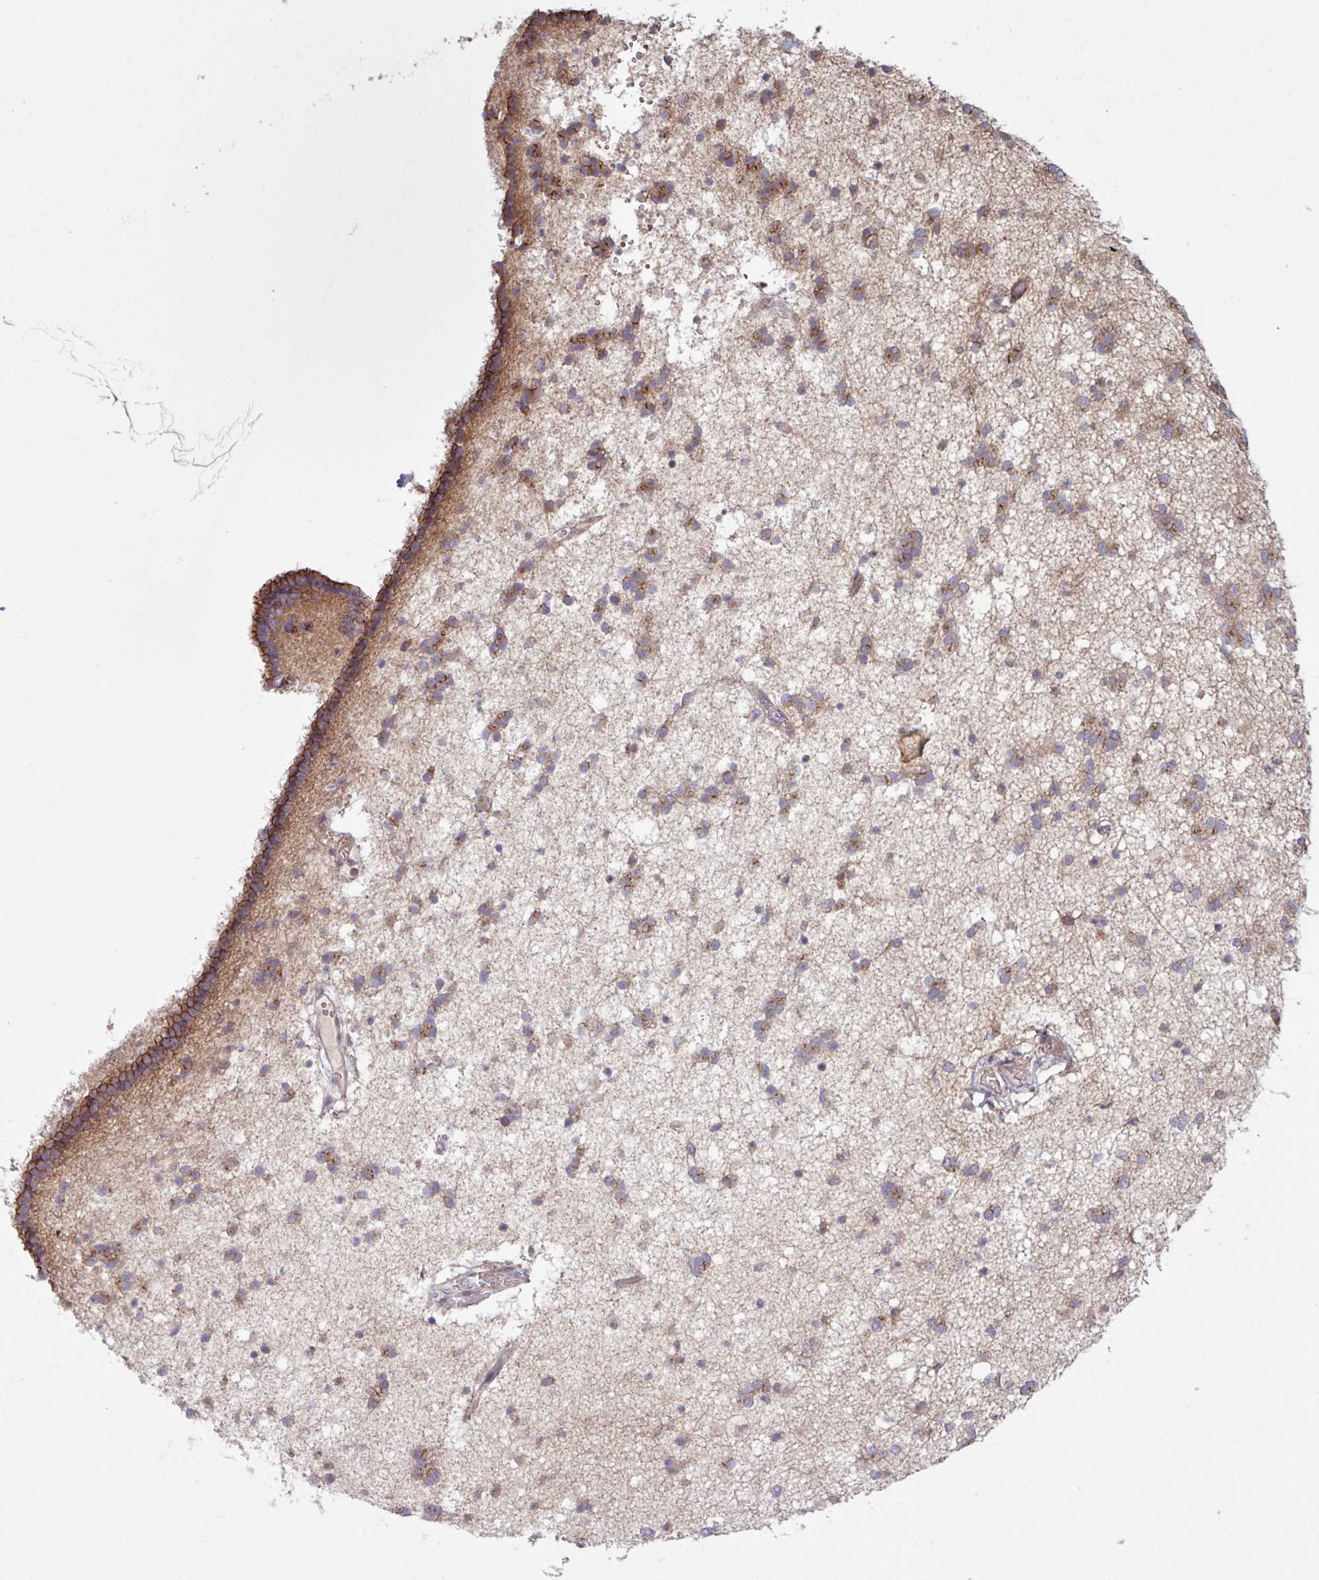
{"staining": {"intensity": "moderate", "quantity": "<25%", "location": "cytoplasmic/membranous"}, "tissue": "caudate", "cell_type": "Glial cells", "image_type": "normal", "snomed": [{"axis": "morphology", "description": "Normal tissue, NOS"}, {"axis": "topography", "description": "Lateral ventricle wall"}], "caption": "Glial cells exhibit low levels of moderate cytoplasmic/membranous positivity in about <25% of cells in benign caudate.", "gene": "PDPR", "patient": {"sex": "male", "age": 37}}